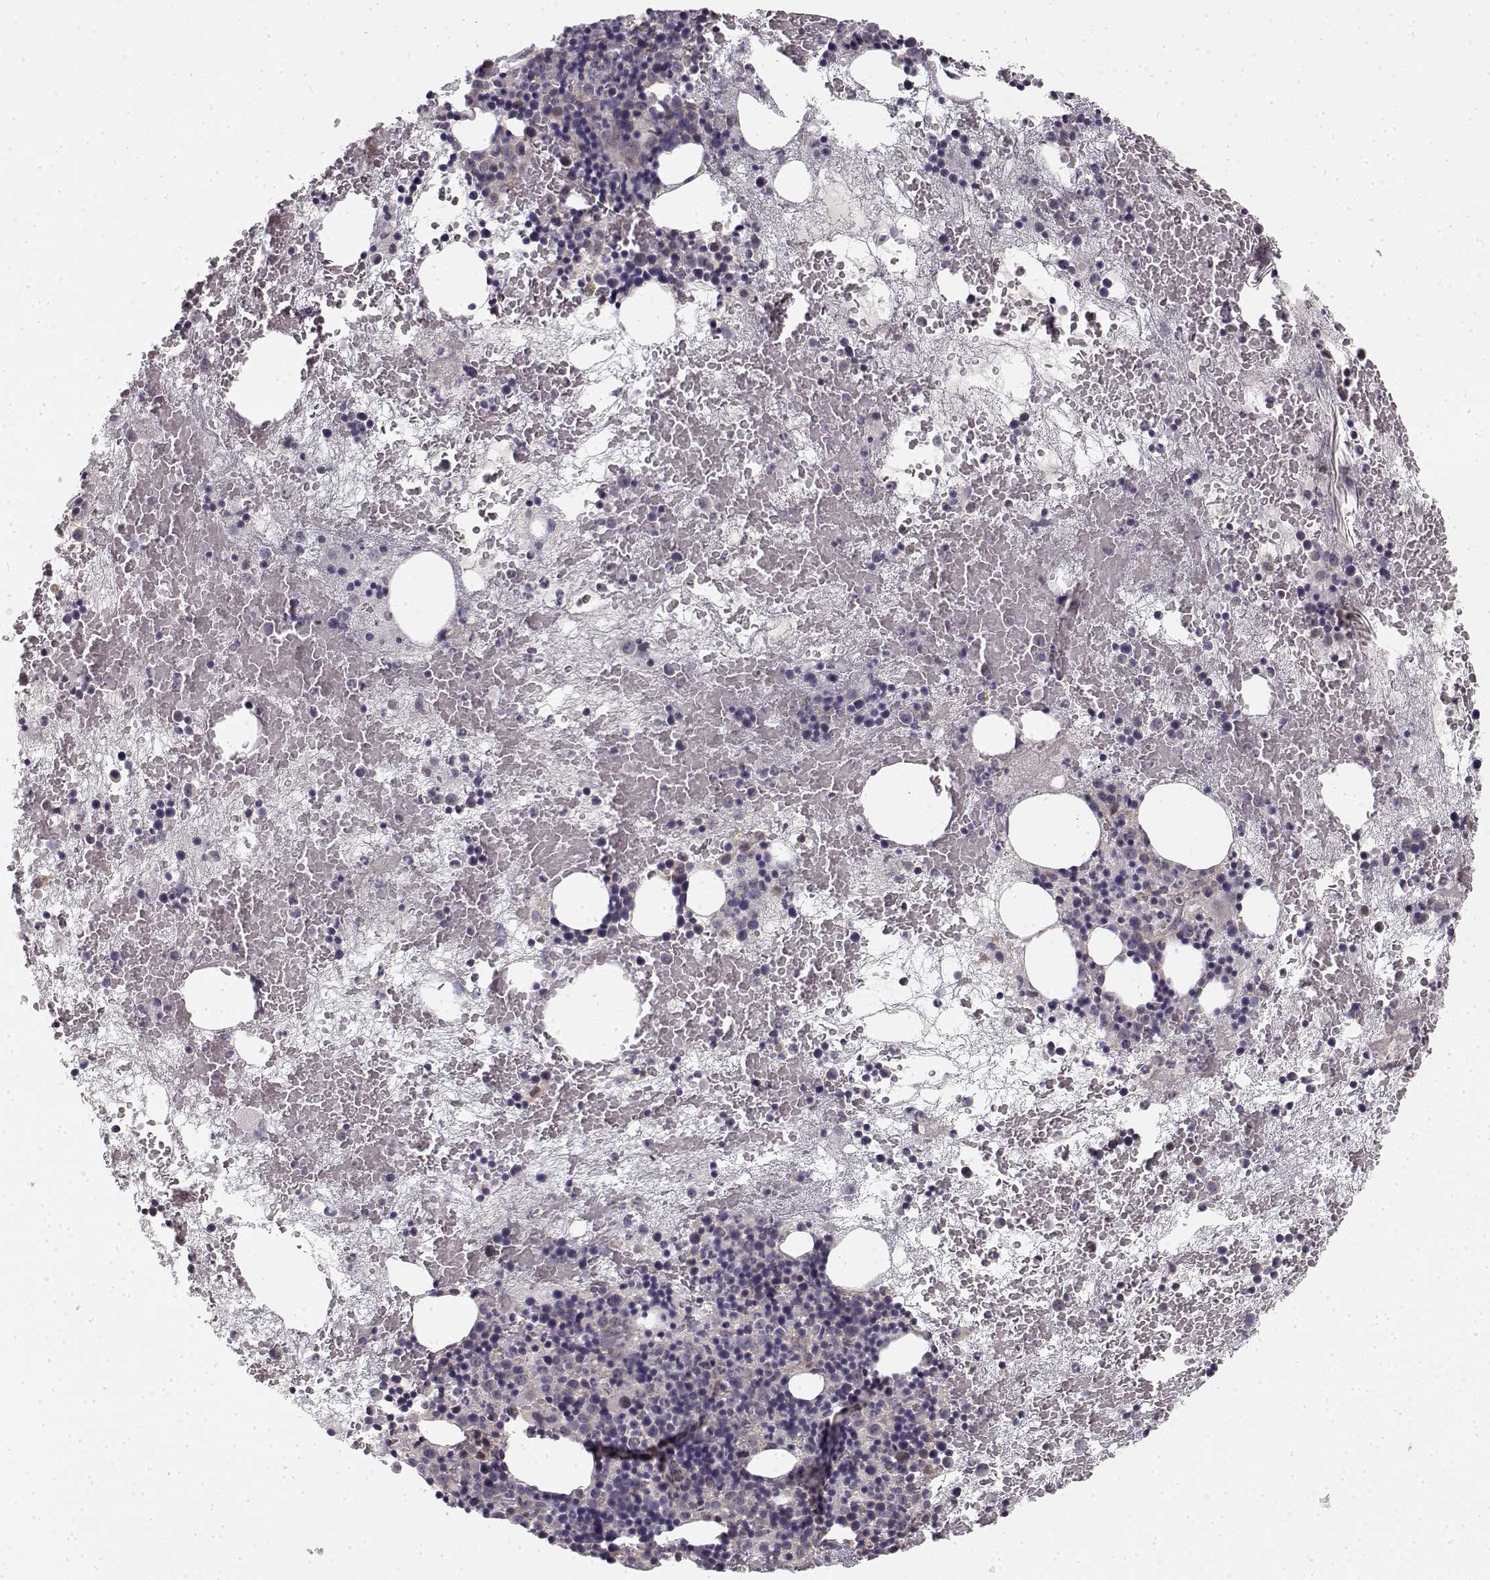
{"staining": {"intensity": "negative", "quantity": "none", "location": "none"}, "tissue": "bone marrow", "cell_type": "Hematopoietic cells", "image_type": "normal", "snomed": [{"axis": "morphology", "description": "Normal tissue, NOS"}, {"axis": "topography", "description": "Bone marrow"}], "caption": "Immunohistochemistry (IHC) of unremarkable bone marrow reveals no positivity in hematopoietic cells.", "gene": "MED12L", "patient": {"sex": "male", "age": 79}}